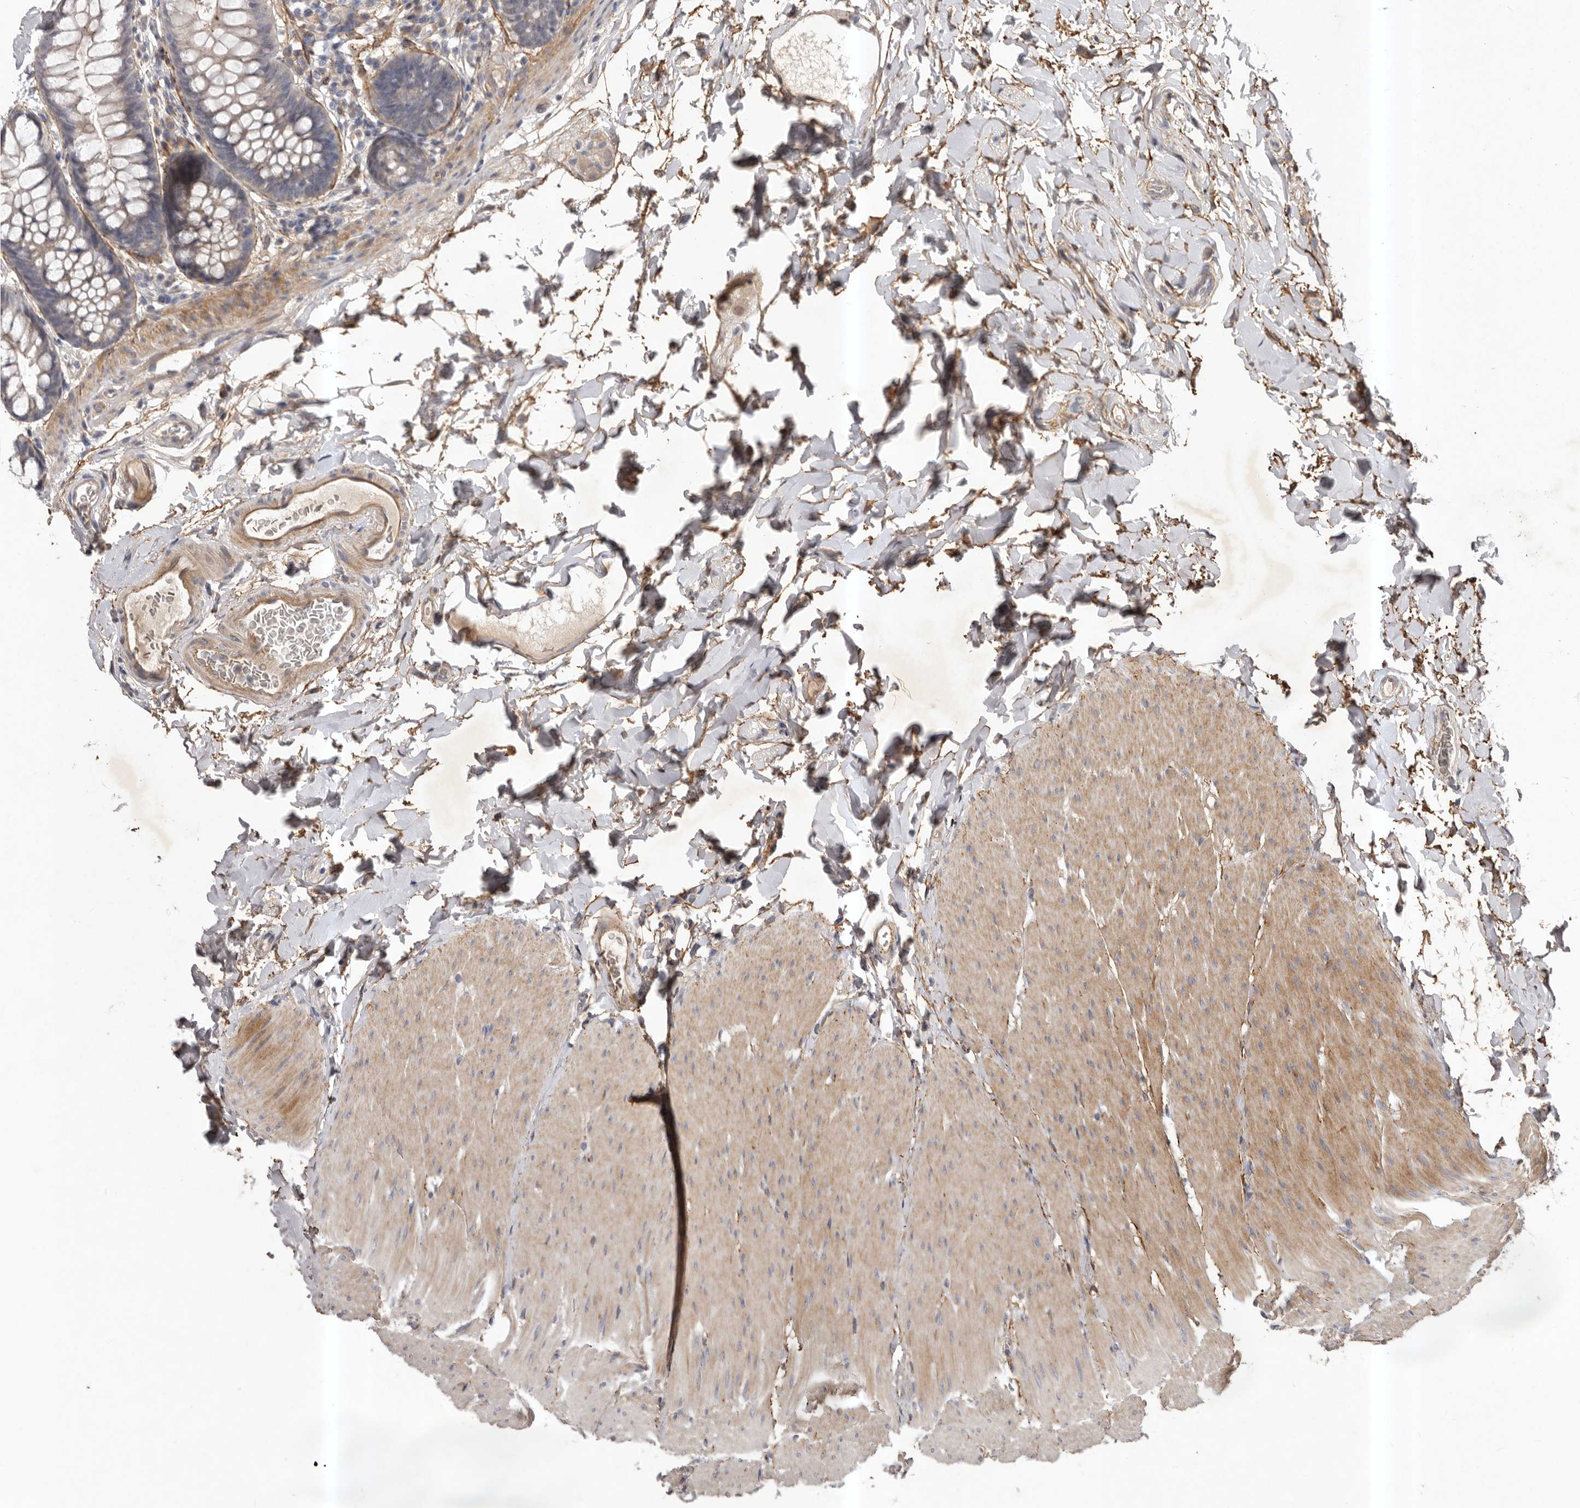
{"staining": {"intensity": "weak", "quantity": ">75%", "location": "cytoplasmic/membranous"}, "tissue": "colon", "cell_type": "Endothelial cells", "image_type": "normal", "snomed": [{"axis": "morphology", "description": "Normal tissue, NOS"}, {"axis": "topography", "description": "Colon"}], "caption": "The immunohistochemical stain shows weak cytoplasmic/membranous expression in endothelial cells of normal colon.", "gene": "HBS1L", "patient": {"sex": "female", "age": 62}}